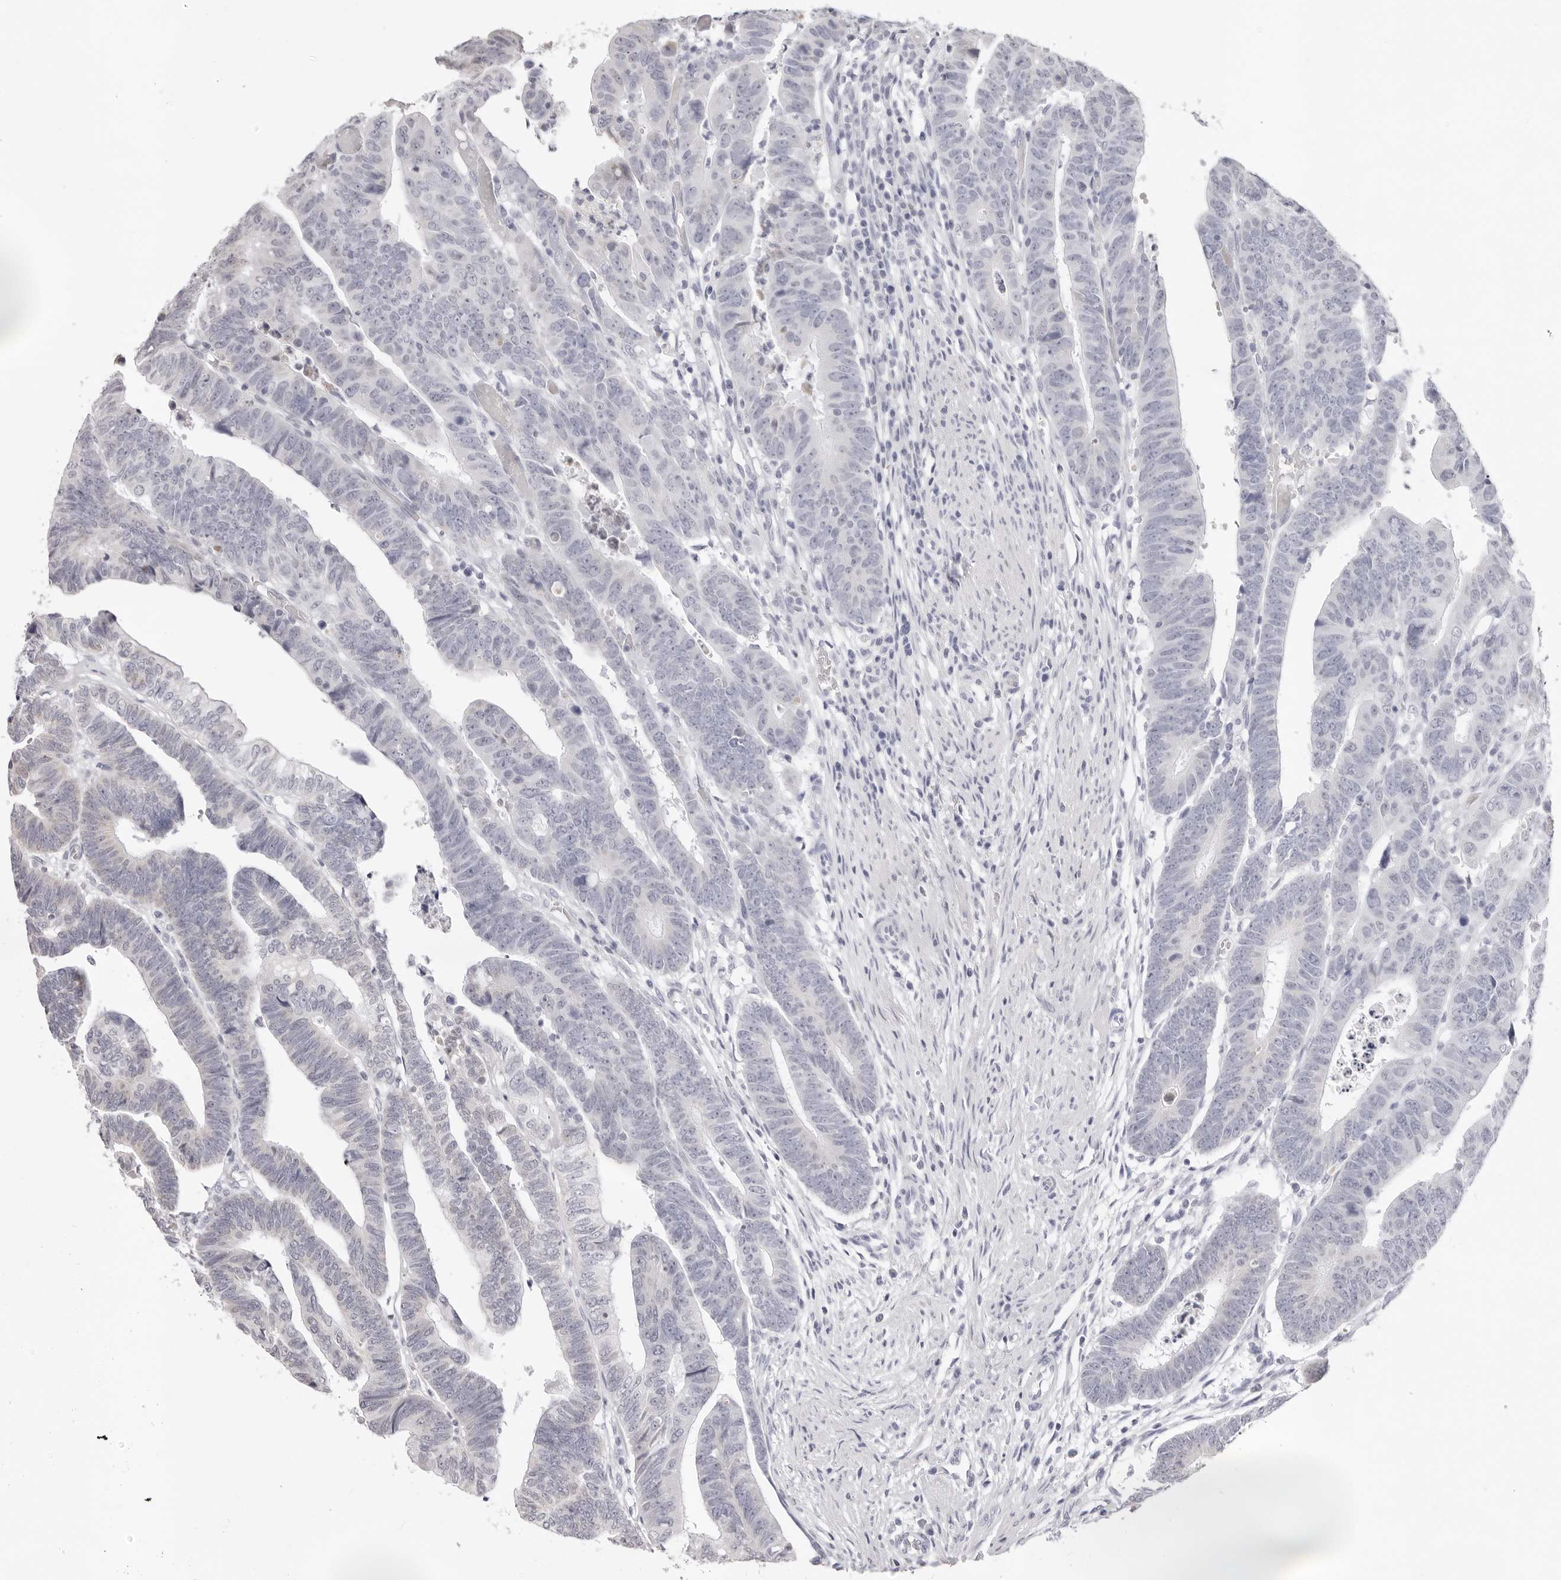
{"staining": {"intensity": "negative", "quantity": "none", "location": "none"}, "tissue": "colorectal cancer", "cell_type": "Tumor cells", "image_type": "cancer", "snomed": [{"axis": "morphology", "description": "Adenocarcinoma, NOS"}, {"axis": "topography", "description": "Rectum"}], "caption": "IHC of adenocarcinoma (colorectal) demonstrates no positivity in tumor cells.", "gene": "FDPS", "patient": {"sex": "female", "age": 65}}